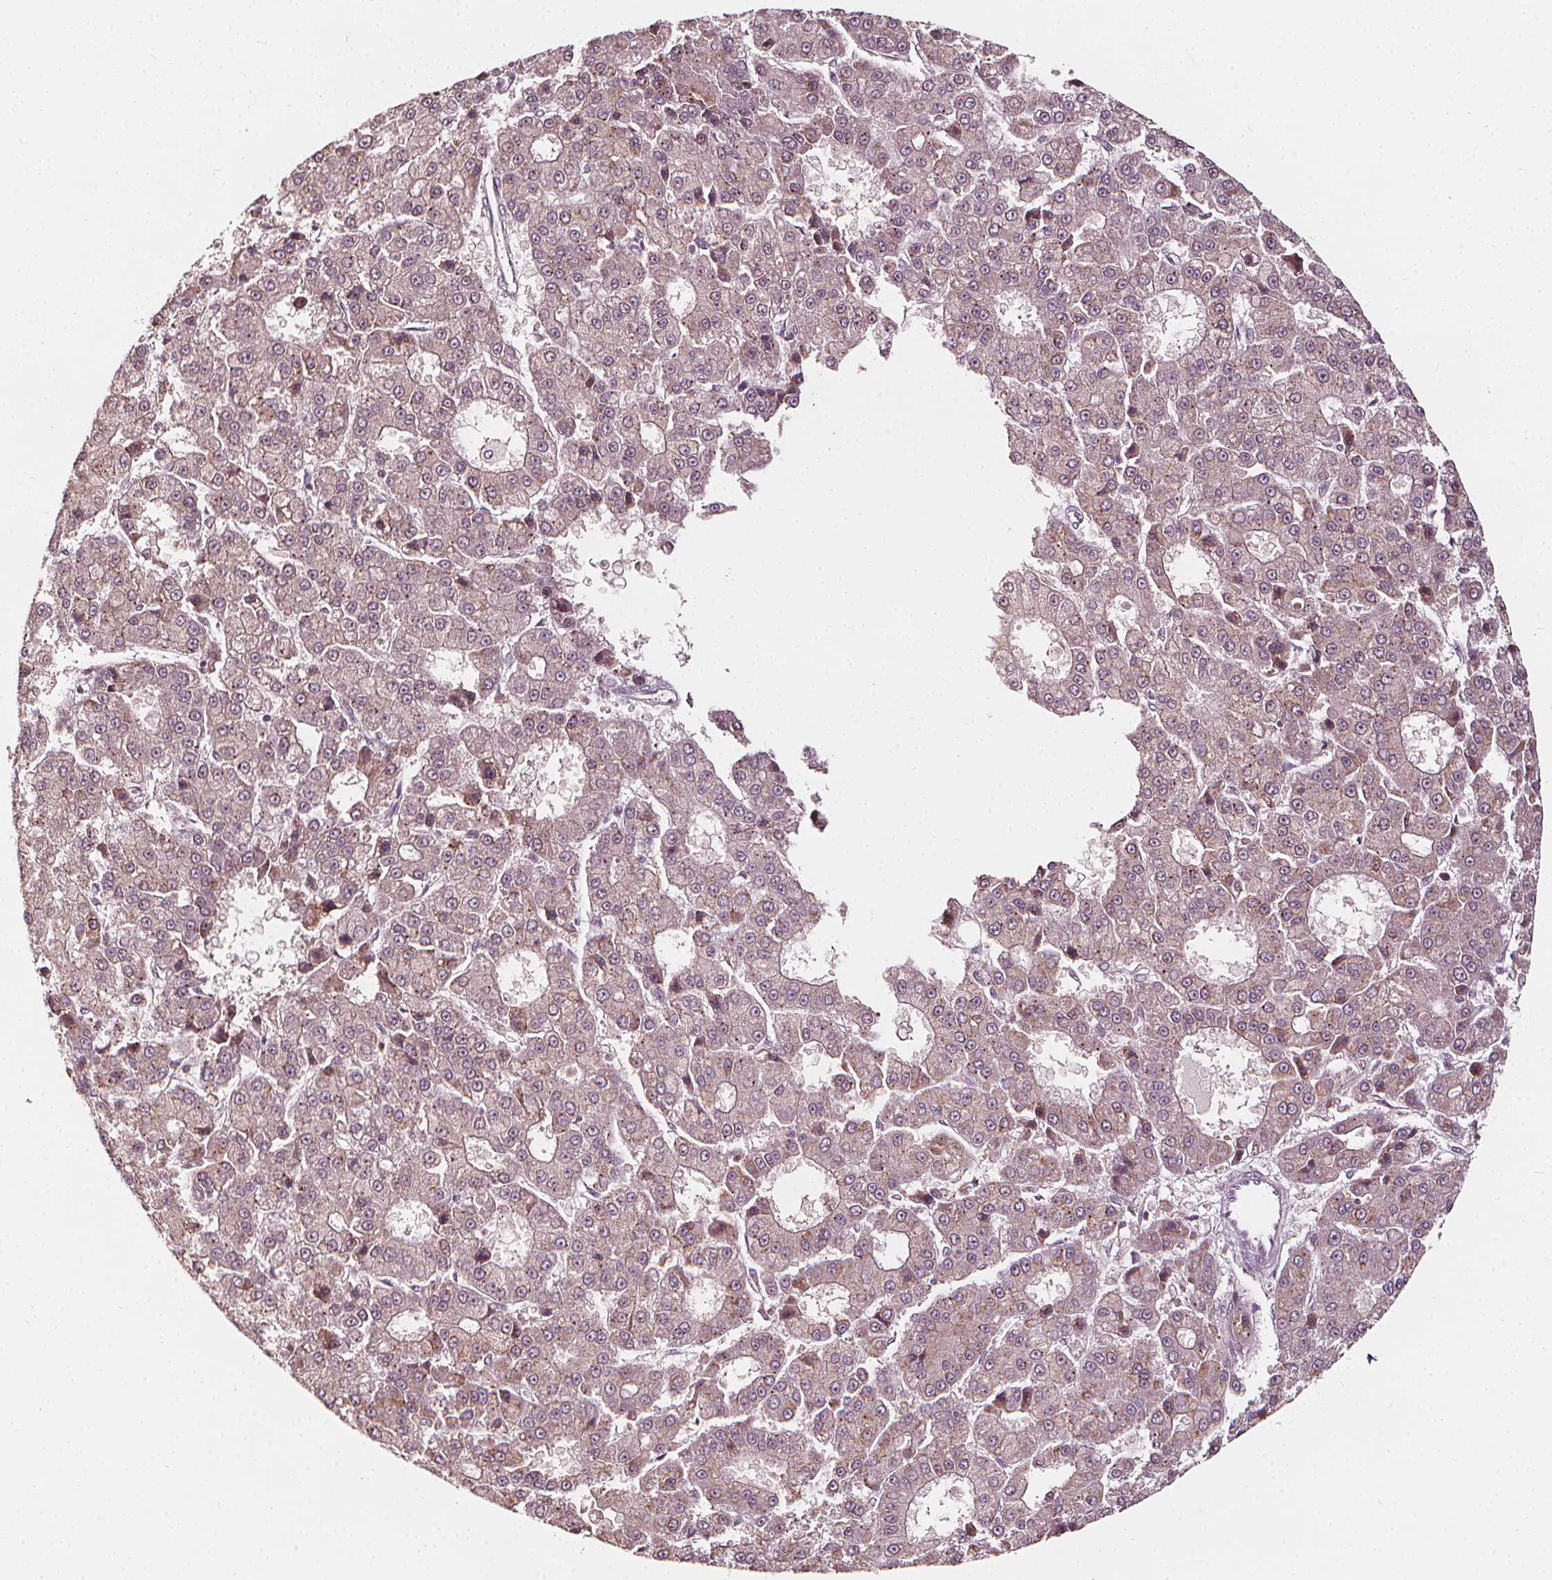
{"staining": {"intensity": "negative", "quantity": "none", "location": "none"}, "tissue": "liver cancer", "cell_type": "Tumor cells", "image_type": "cancer", "snomed": [{"axis": "morphology", "description": "Carcinoma, Hepatocellular, NOS"}, {"axis": "topography", "description": "Liver"}], "caption": "Immunohistochemistry of human hepatocellular carcinoma (liver) demonstrates no expression in tumor cells. The staining was performed using DAB to visualize the protein expression in brown, while the nuclei were stained in blue with hematoxylin (Magnification: 20x).", "gene": "NPC1L1", "patient": {"sex": "male", "age": 70}}